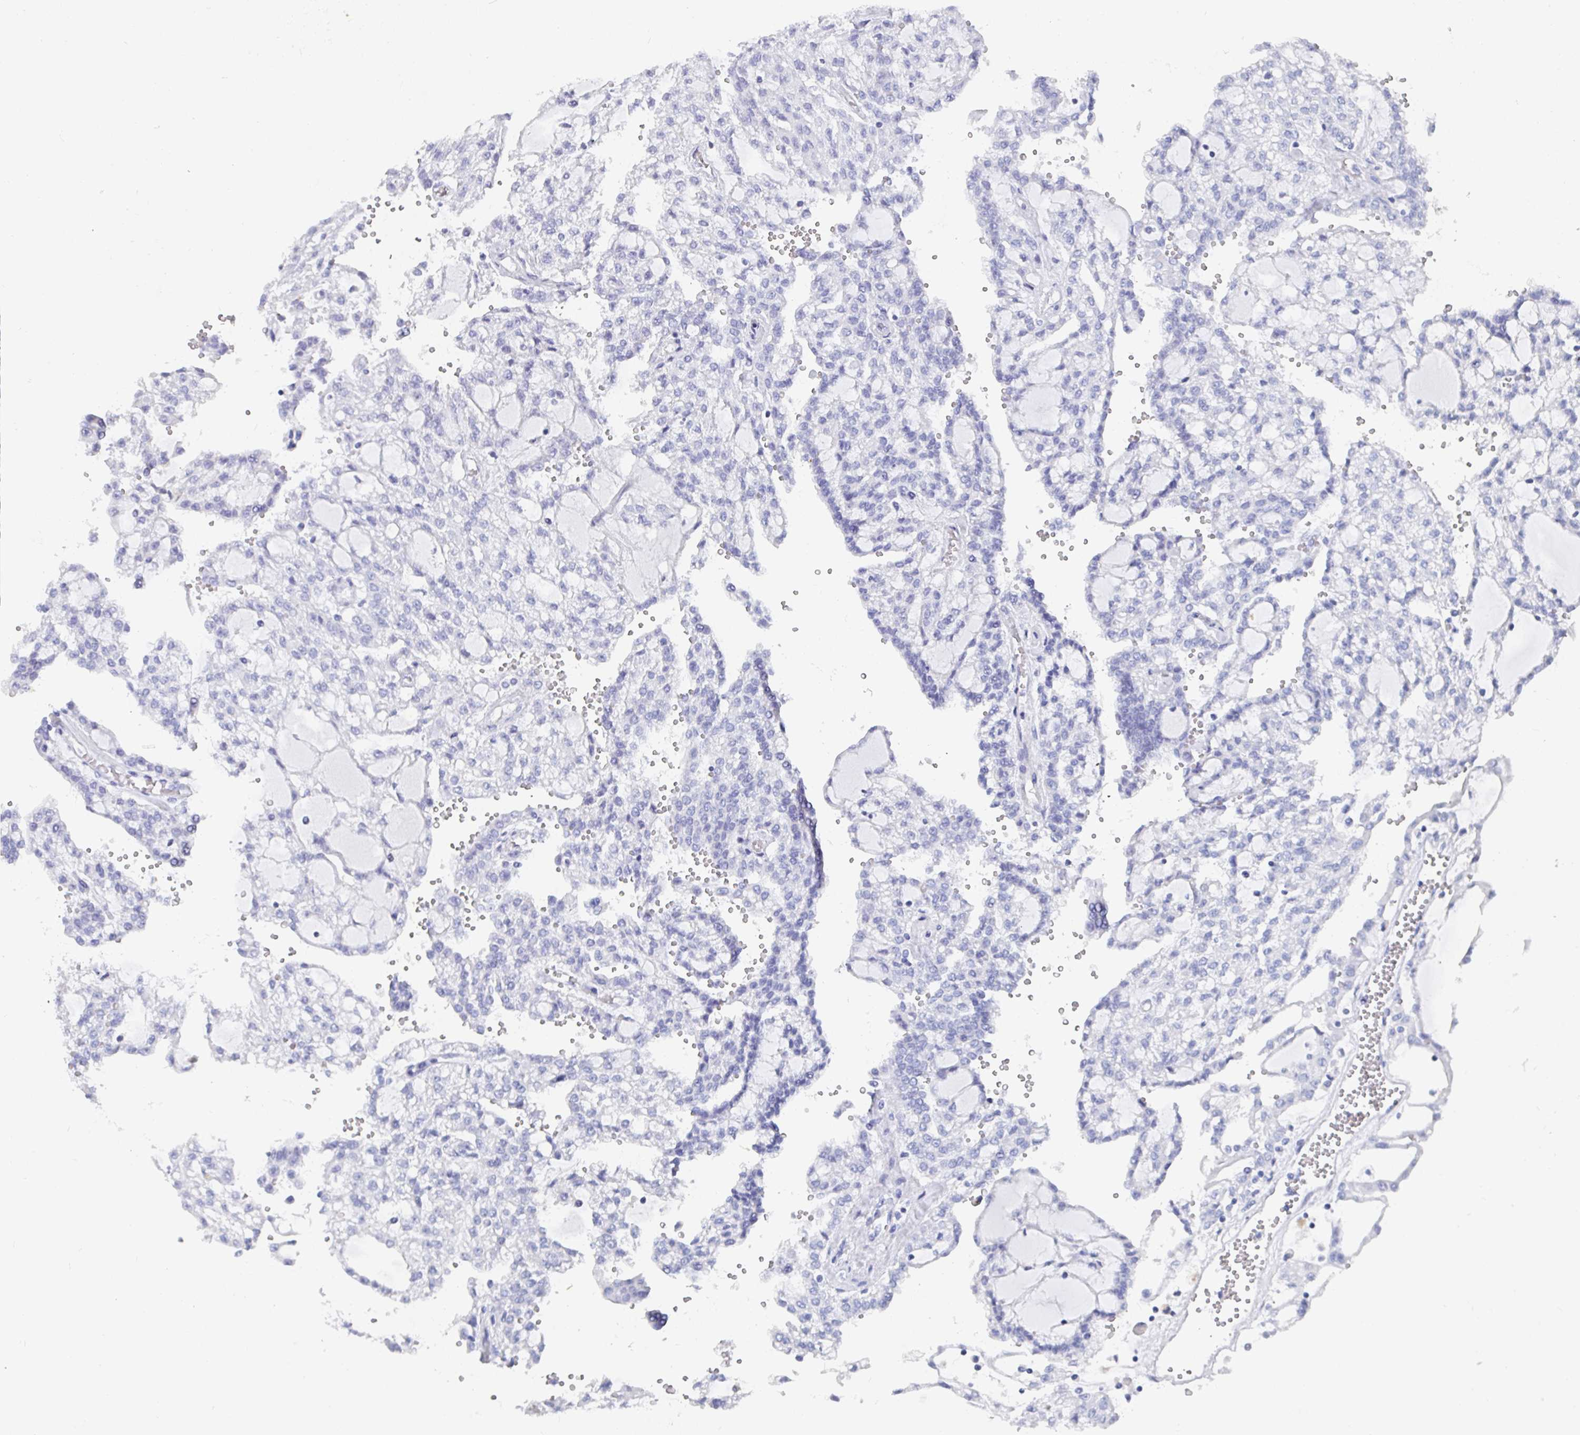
{"staining": {"intensity": "negative", "quantity": "none", "location": "none"}, "tissue": "renal cancer", "cell_type": "Tumor cells", "image_type": "cancer", "snomed": [{"axis": "morphology", "description": "Adenocarcinoma, NOS"}, {"axis": "topography", "description": "Kidney"}], "caption": "The image exhibits no staining of tumor cells in renal cancer.", "gene": "GRIA1", "patient": {"sex": "male", "age": 63}}